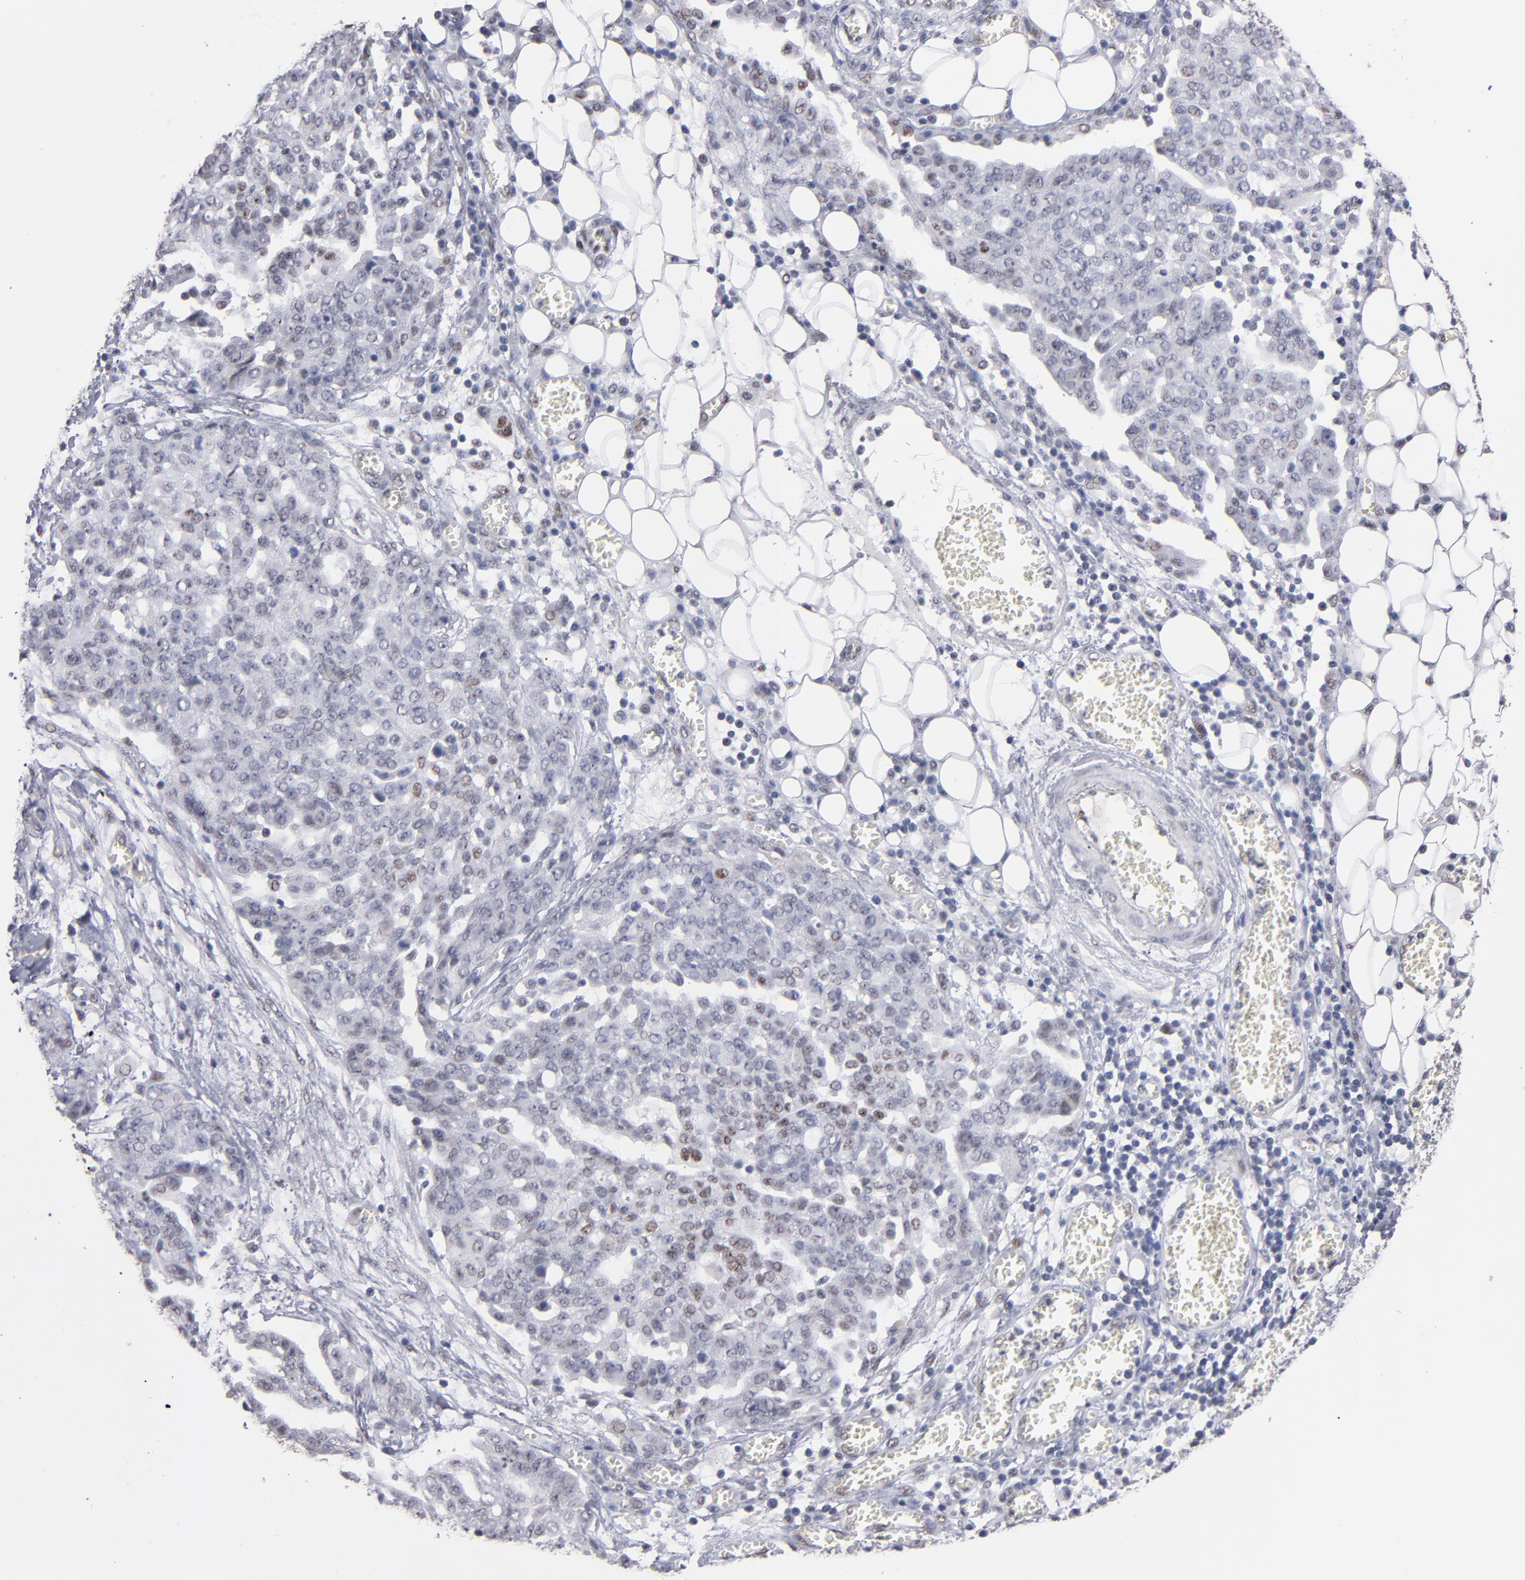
{"staining": {"intensity": "moderate", "quantity": "25%-75%", "location": "nuclear"}, "tissue": "ovarian cancer", "cell_type": "Tumor cells", "image_type": "cancer", "snomed": [{"axis": "morphology", "description": "Cystadenocarcinoma, serous, NOS"}, {"axis": "topography", "description": "Soft tissue"}, {"axis": "topography", "description": "Ovary"}], "caption": "DAB immunohistochemical staining of human ovarian cancer reveals moderate nuclear protein positivity in approximately 25%-75% of tumor cells.", "gene": "MN1", "patient": {"sex": "female", "age": 57}}